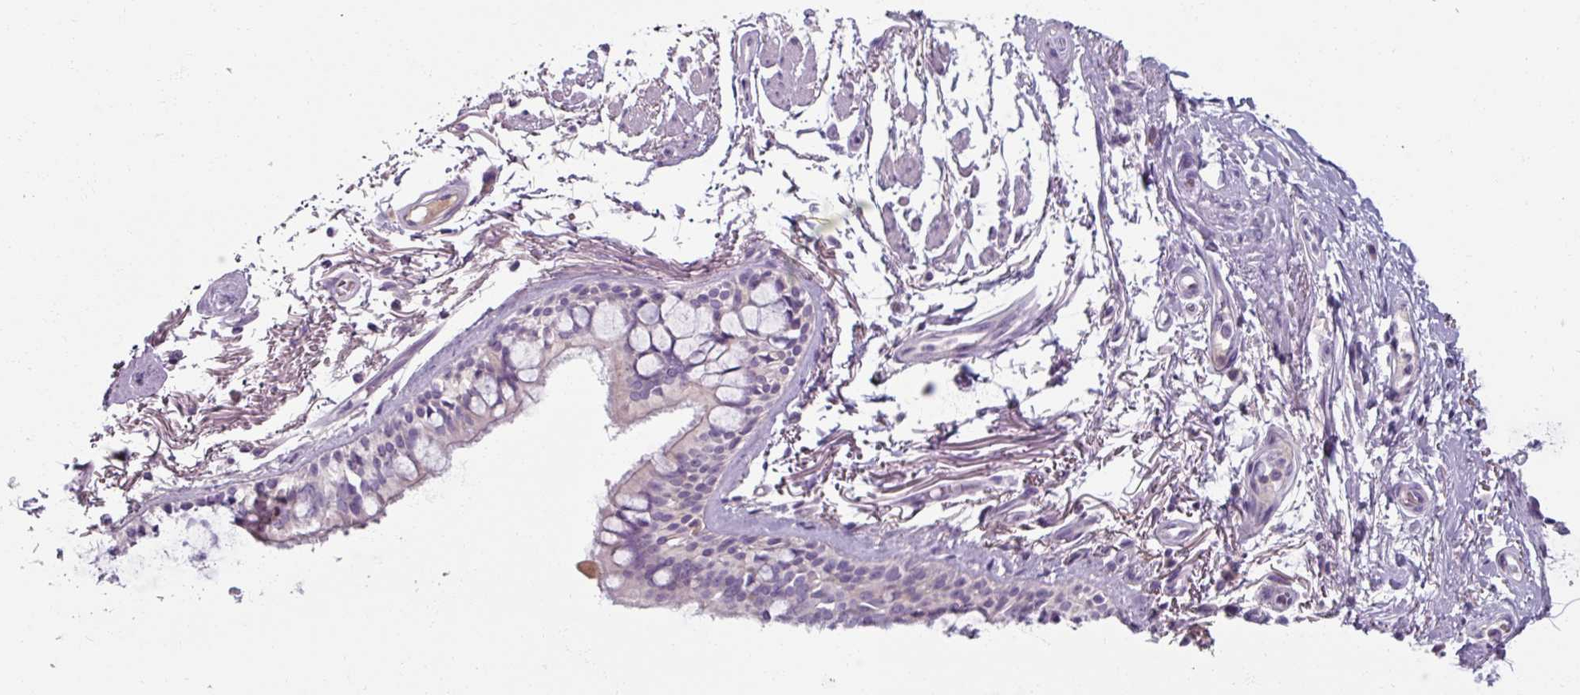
{"staining": {"intensity": "negative", "quantity": "none", "location": "none"}, "tissue": "bronchus", "cell_type": "Respiratory epithelial cells", "image_type": "normal", "snomed": [{"axis": "morphology", "description": "Normal tissue, NOS"}, {"axis": "topography", "description": "Bronchus"}], "caption": "Photomicrograph shows no significant protein staining in respiratory epithelial cells of normal bronchus. Brightfield microscopy of immunohistochemistry (IHC) stained with DAB (3,3'-diaminobenzidine) (brown) and hematoxylin (blue), captured at high magnification.", "gene": "SMIM11", "patient": {"sex": "male", "age": 70}}